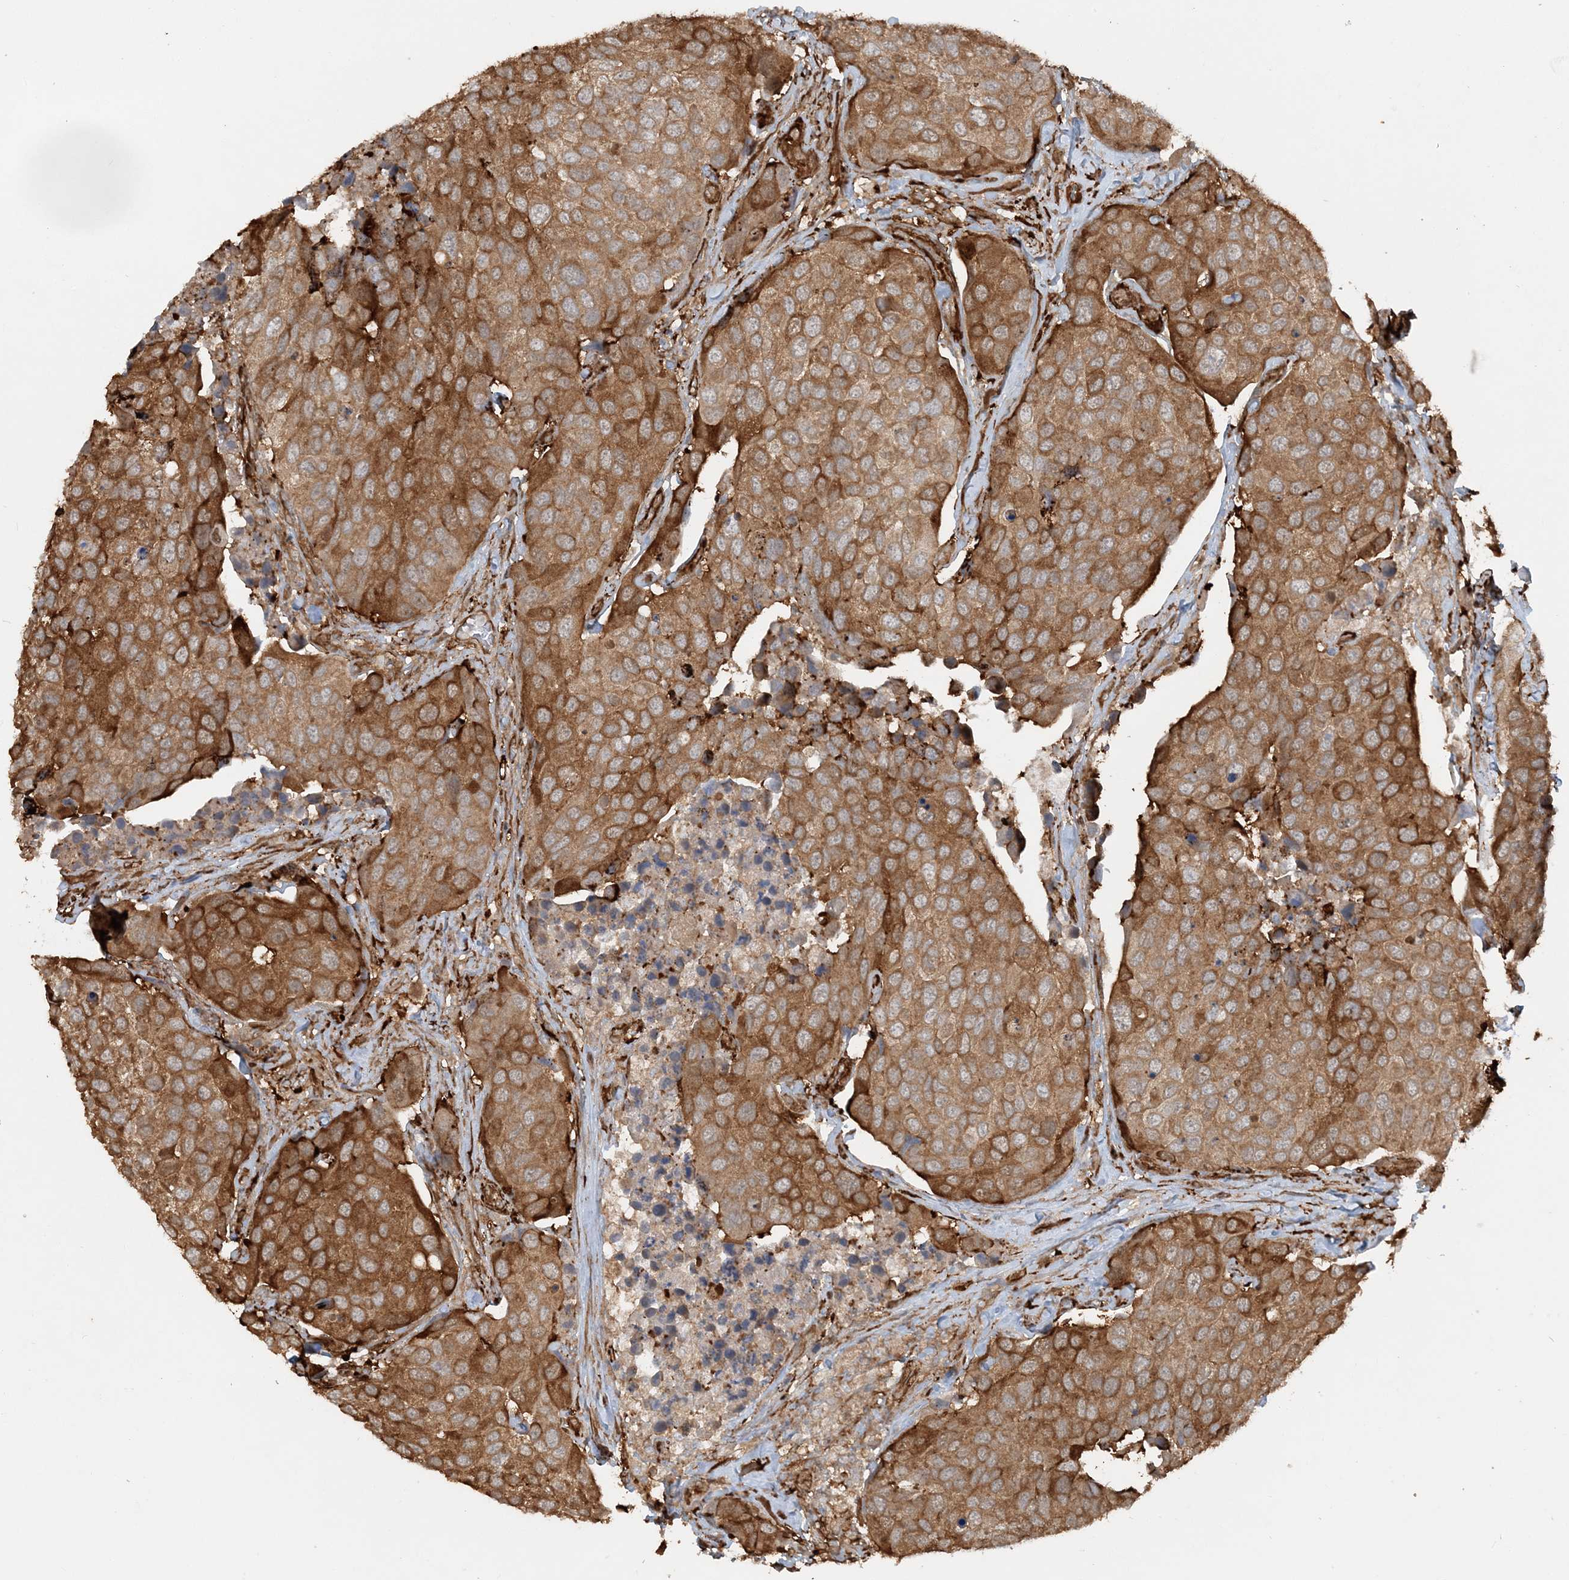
{"staining": {"intensity": "strong", "quantity": ">75%", "location": "cytoplasmic/membranous"}, "tissue": "urothelial cancer", "cell_type": "Tumor cells", "image_type": "cancer", "snomed": [{"axis": "morphology", "description": "Urothelial carcinoma, High grade"}, {"axis": "topography", "description": "Urinary bladder"}], "caption": "Protein analysis of high-grade urothelial carcinoma tissue exhibits strong cytoplasmic/membranous positivity in approximately >75% of tumor cells.", "gene": "DSTN", "patient": {"sex": "male", "age": 74}}